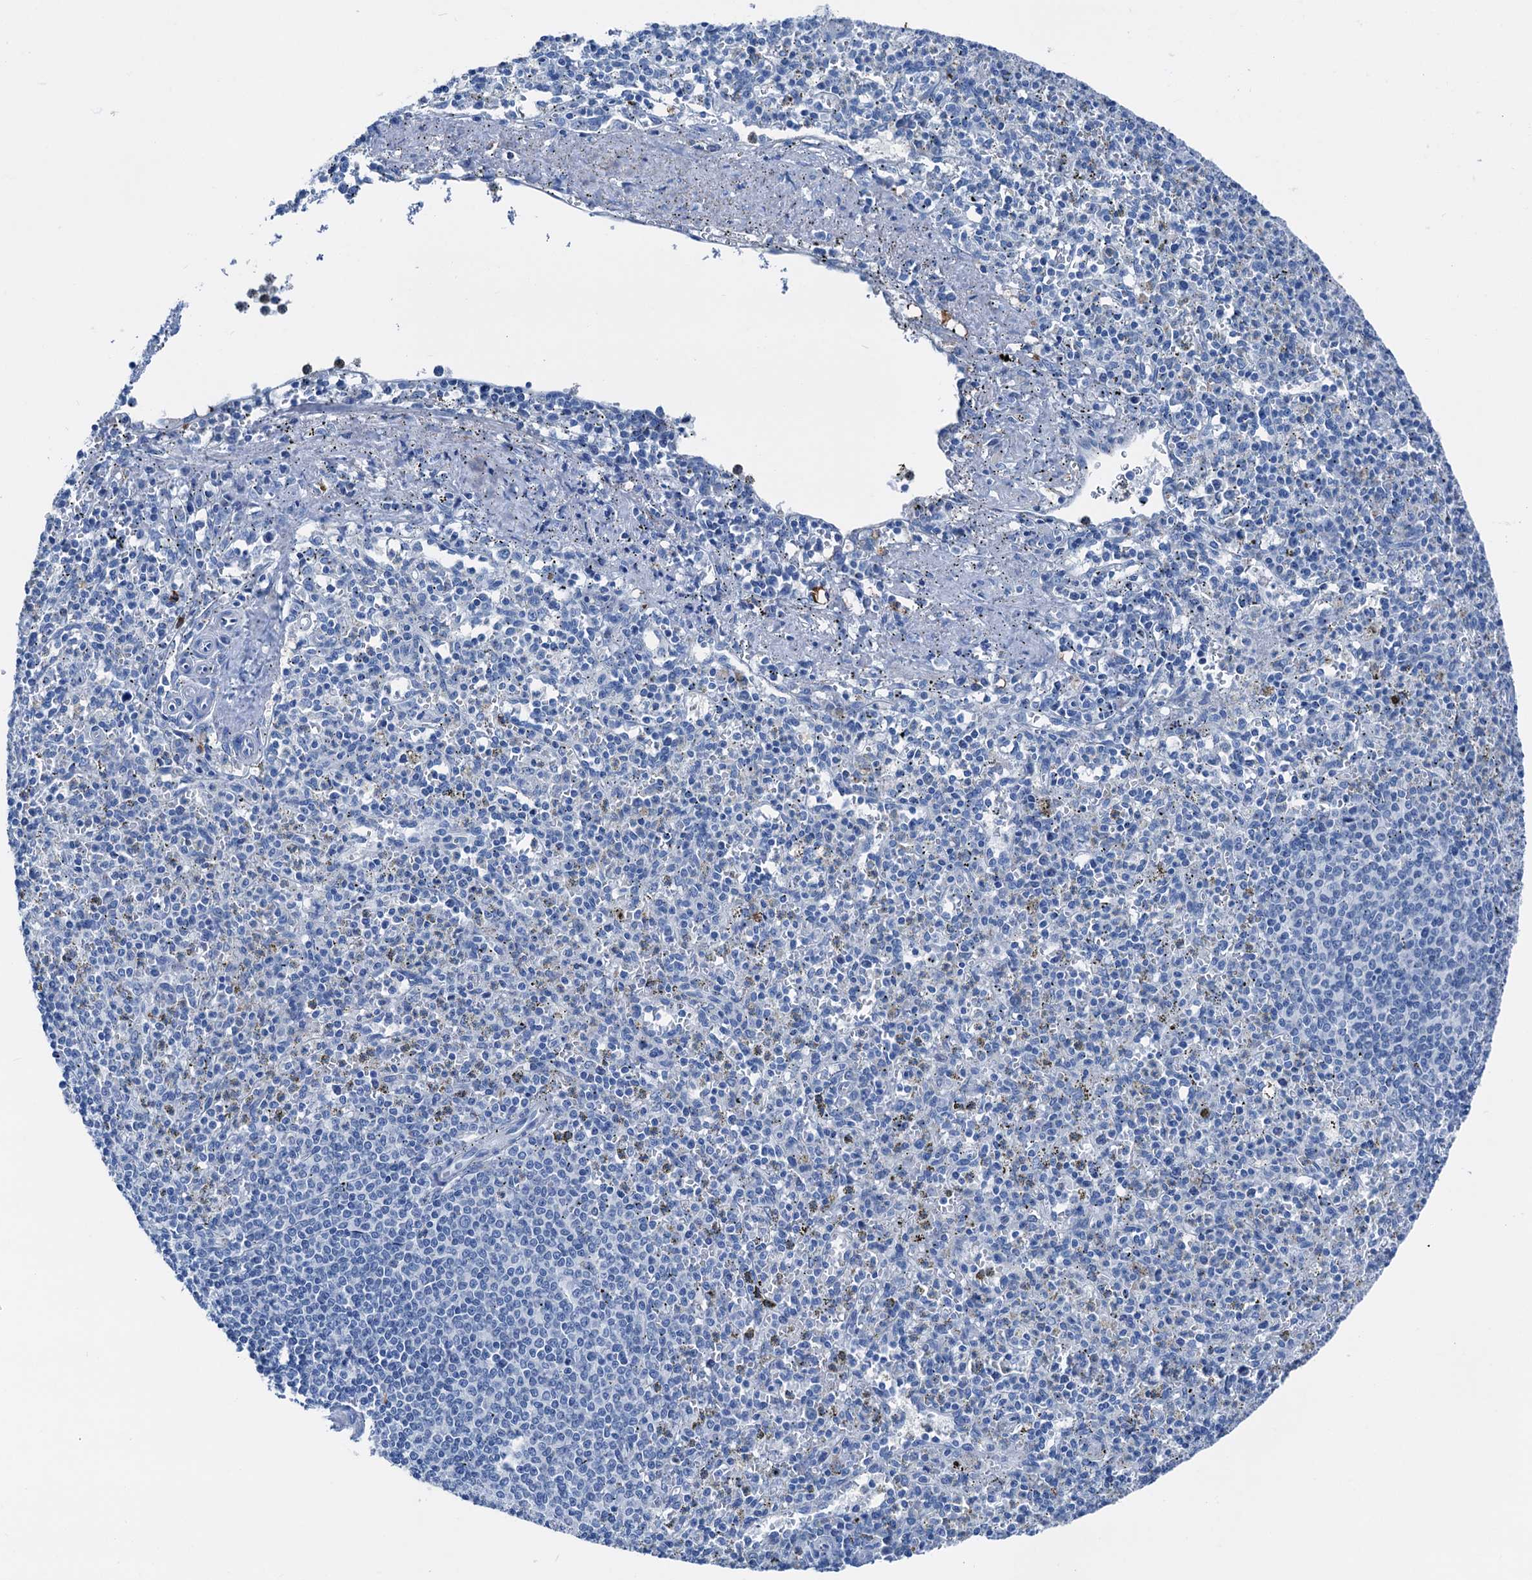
{"staining": {"intensity": "strong", "quantity": "<25%", "location": "cytoplasmic/membranous"}, "tissue": "spleen", "cell_type": "Cells in red pulp", "image_type": "normal", "snomed": [{"axis": "morphology", "description": "Normal tissue, NOS"}, {"axis": "topography", "description": "Spleen"}], "caption": "Protein analysis of benign spleen shows strong cytoplasmic/membranous staining in about <25% of cells in red pulp.", "gene": "C1QTNF4", "patient": {"sex": "male", "age": 72}}